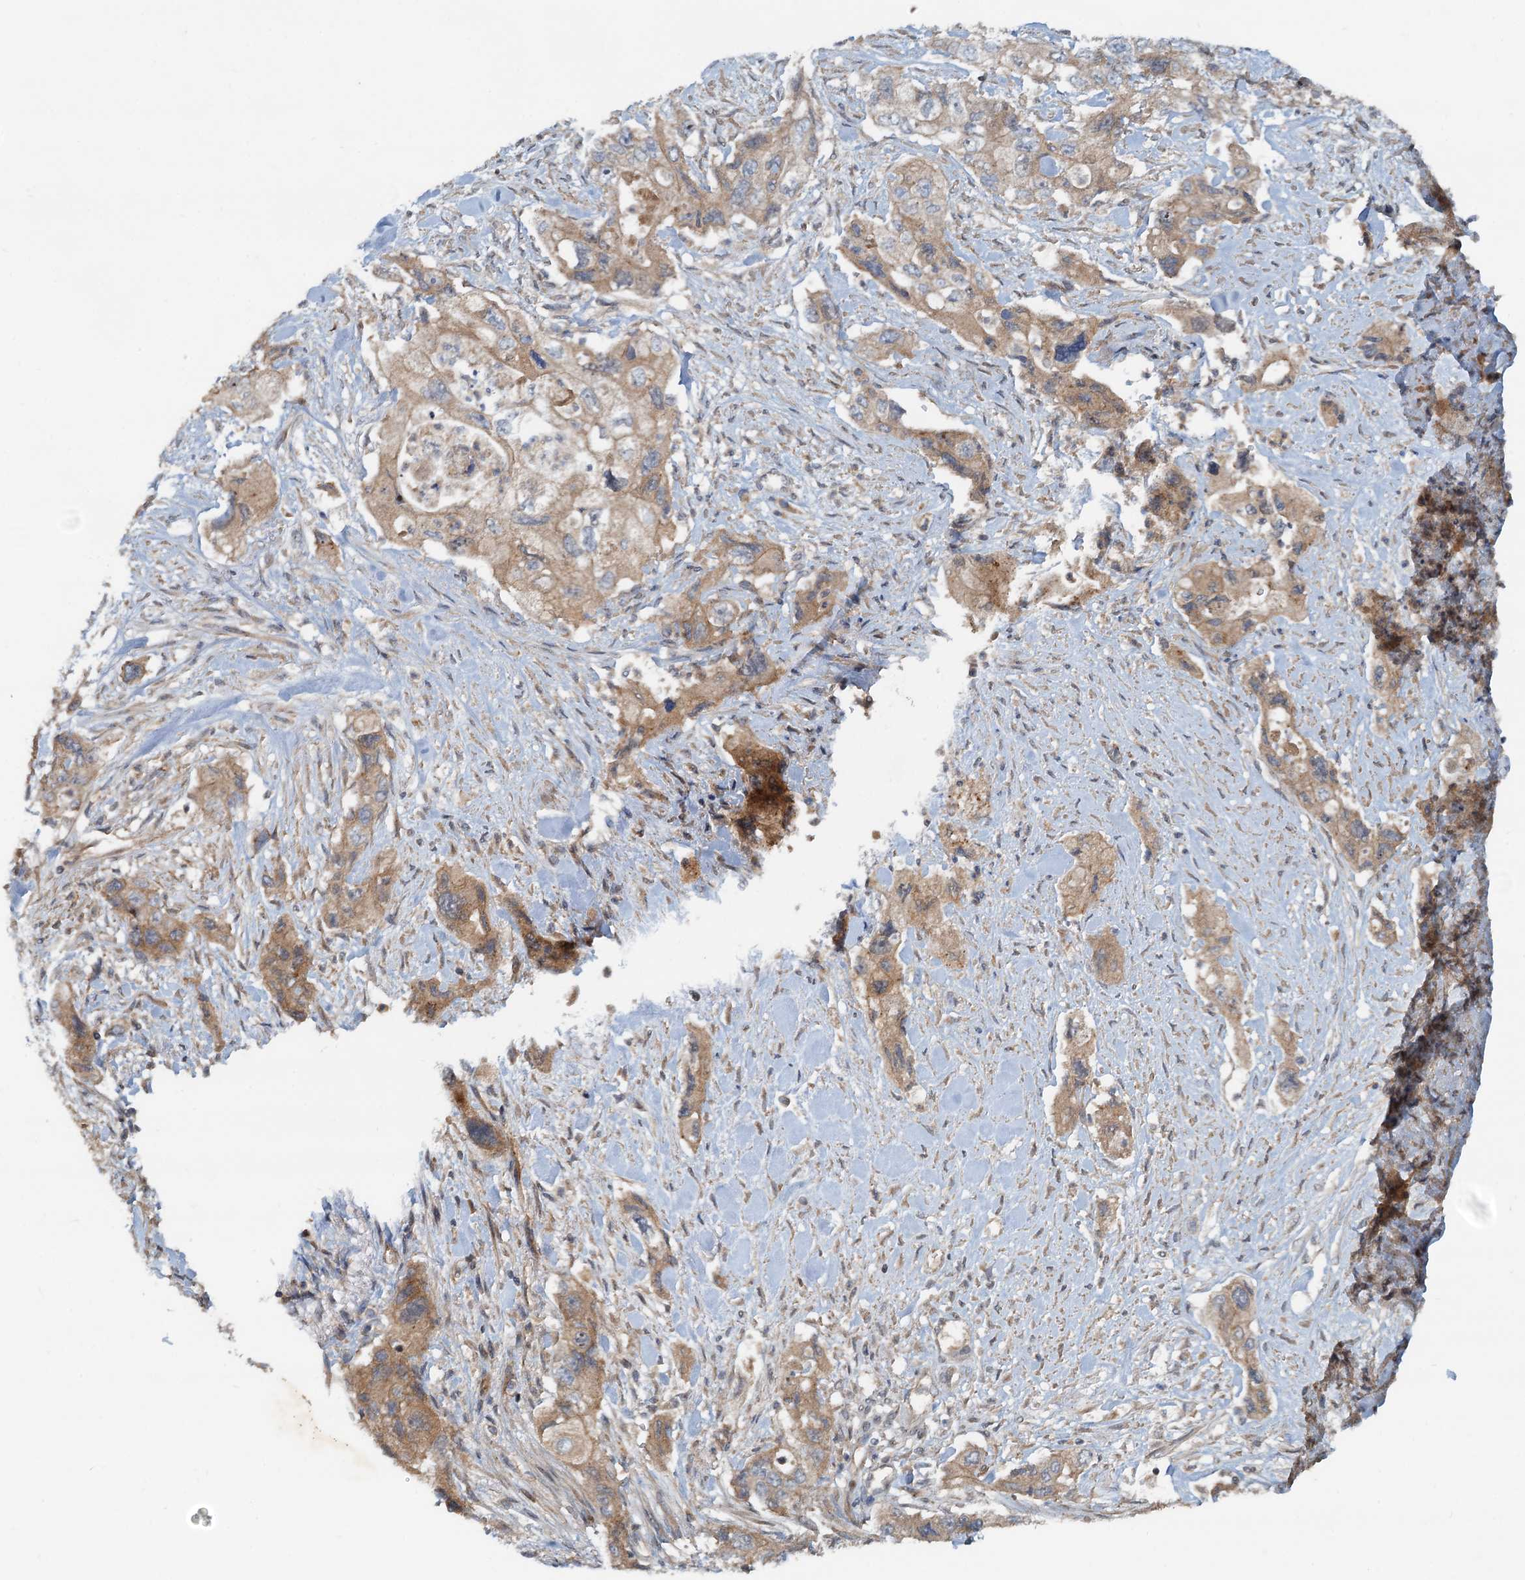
{"staining": {"intensity": "moderate", "quantity": "25%-75%", "location": "cytoplasmic/membranous"}, "tissue": "pancreatic cancer", "cell_type": "Tumor cells", "image_type": "cancer", "snomed": [{"axis": "morphology", "description": "Adenocarcinoma, NOS"}, {"axis": "topography", "description": "Pancreas"}], "caption": "A high-resolution histopathology image shows immunohistochemistry staining of adenocarcinoma (pancreatic), which reveals moderate cytoplasmic/membranous positivity in about 25%-75% of tumor cells.", "gene": "CEP68", "patient": {"sex": "female", "age": 73}}